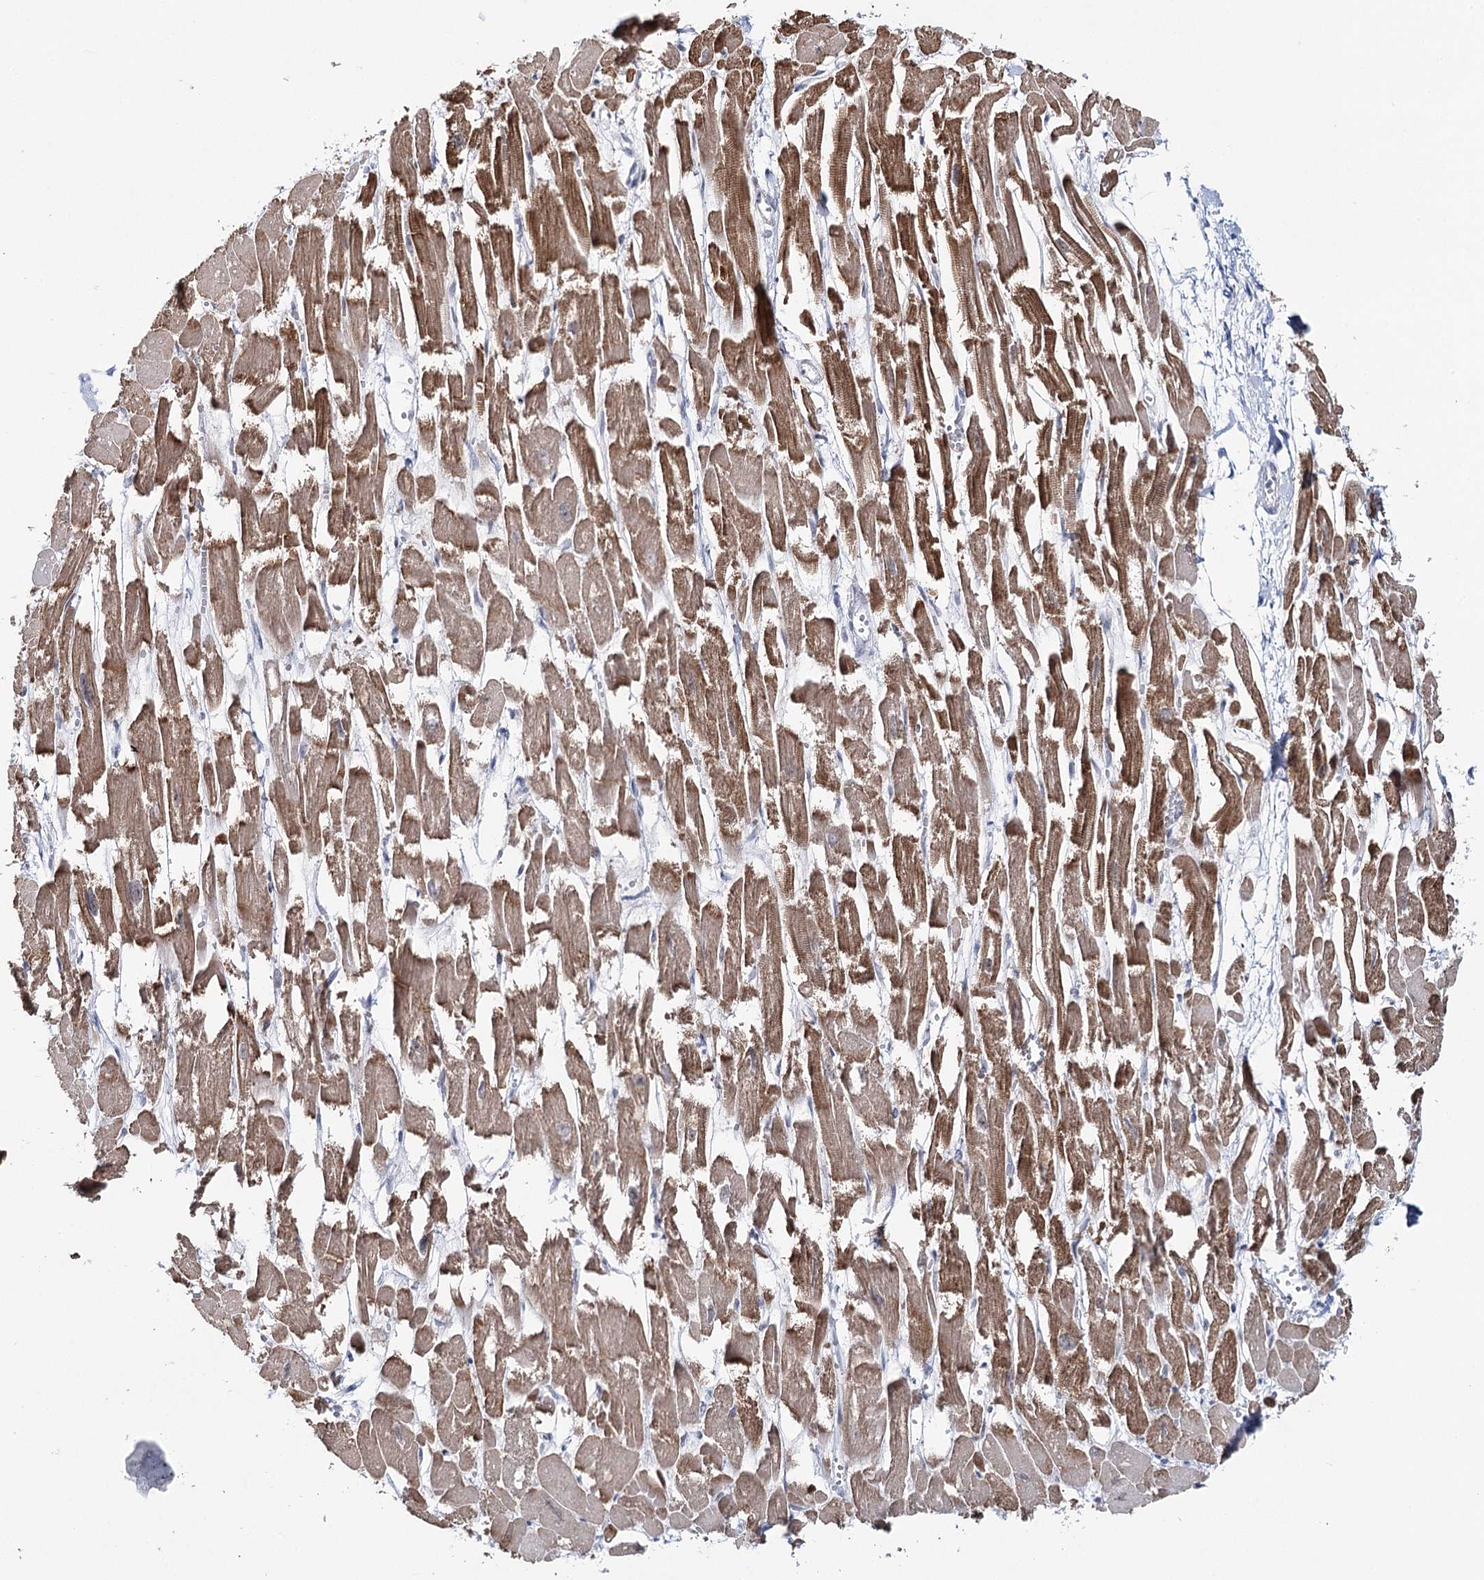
{"staining": {"intensity": "moderate", "quantity": ">75%", "location": "cytoplasmic/membranous,nuclear"}, "tissue": "heart muscle", "cell_type": "Cardiomyocytes", "image_type": "normal", "snomed": [{"axis": "morphology", "description": "Normal tissue, NOS"}, {"axis": "topography", "description": "Heart"}], "caption": "A high-resolution histopathology image shows immunohistochemistry staining of benign heart muscle, which reveals moderate cytoplasmic/membranous,nuclear staining in about >75% of cardiomyocytes. The protein of interest is stained brown, and the nuclei are stained in blue (DAB IHC with brightfield microscopy, high magnification).", "gene": "ZC3H8", "patient": {"sex": "male", "age": 54}}